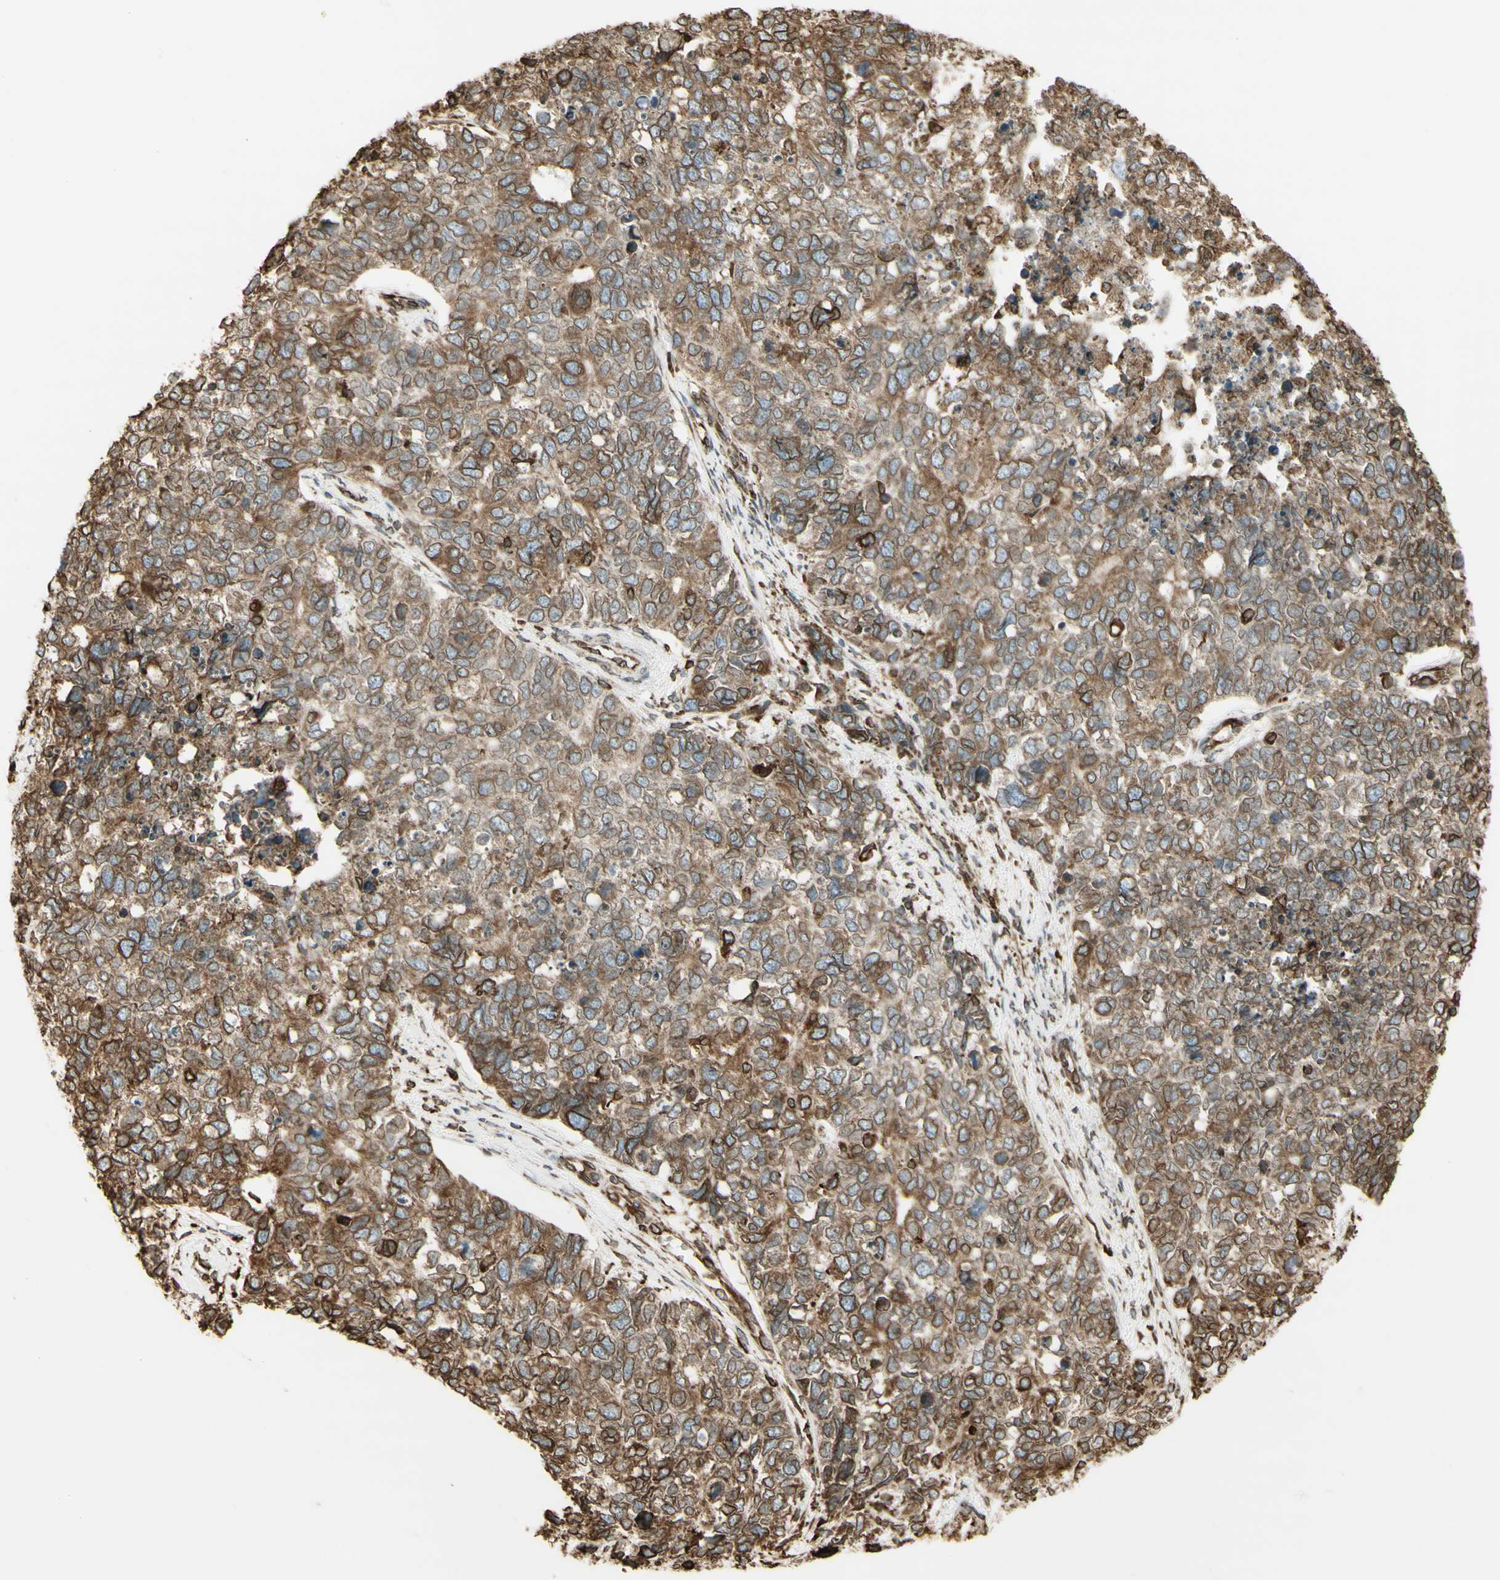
{"staining": {"intensity": "moderate", "quantity": ">75%", "location": "cytoplasmic/membranous"}, "tissue": "cervical cancer", "cell_type": "Tumor cells", "image_type": "cancer", "snomed": [{"axis": "morphology", "description": "Squamous cell carcinoma, NOS"}, {"axis": "topography", "description": "Cervix"}], "caption": "Cervical squamous cell carcinoma stained with DAB (3,3'-diaminobenzidine) immunohistochemistry (IHC) shows medium levels of moderate cytoplasmic/membranous positivity in approximately >75% of tumor cells.", "gene": "CANX", "patient": {"sex": "female", "age": 63}}